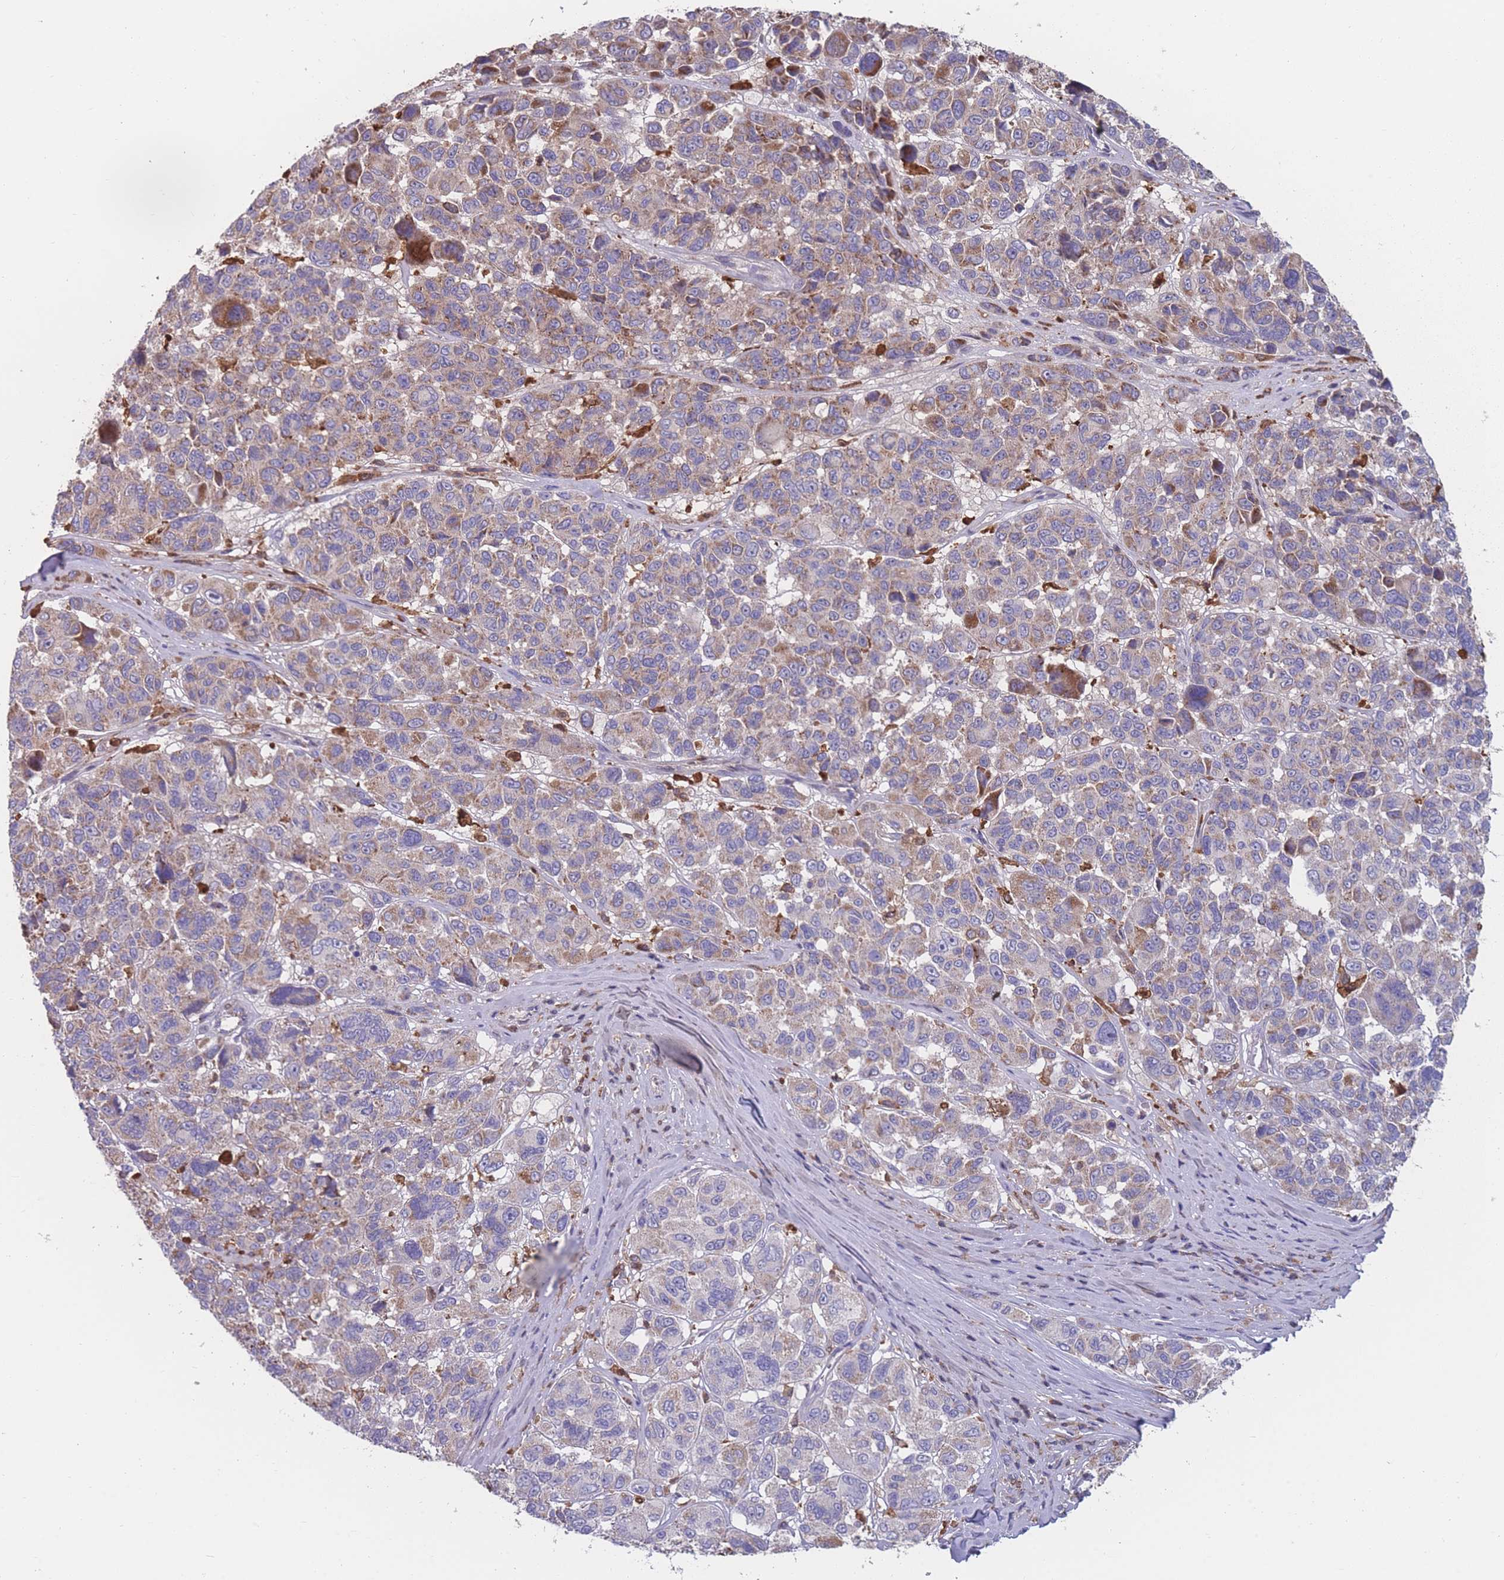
{"staining": {"intensity": "weak", "quantity": "25%-75%", "location": "cytoplasmic/membranous"}, "tissue": "melanoma", "cell_type": "Tumor cells", "image_type": "cancer", "snomed": [{"axis": "morphology", "description": "Malignant melanoma, NOS"}, {"axis": "topography", "description": "Skin"}], "caption": "Immunohistochemistry (DAB) staining of malignant melanoma displays weak cytoplasmic/membranous protein positivity in approximately 25%-75% of tumor cells.", "gene": "CD33", "patient": {"sex": "female", "age": 66}}